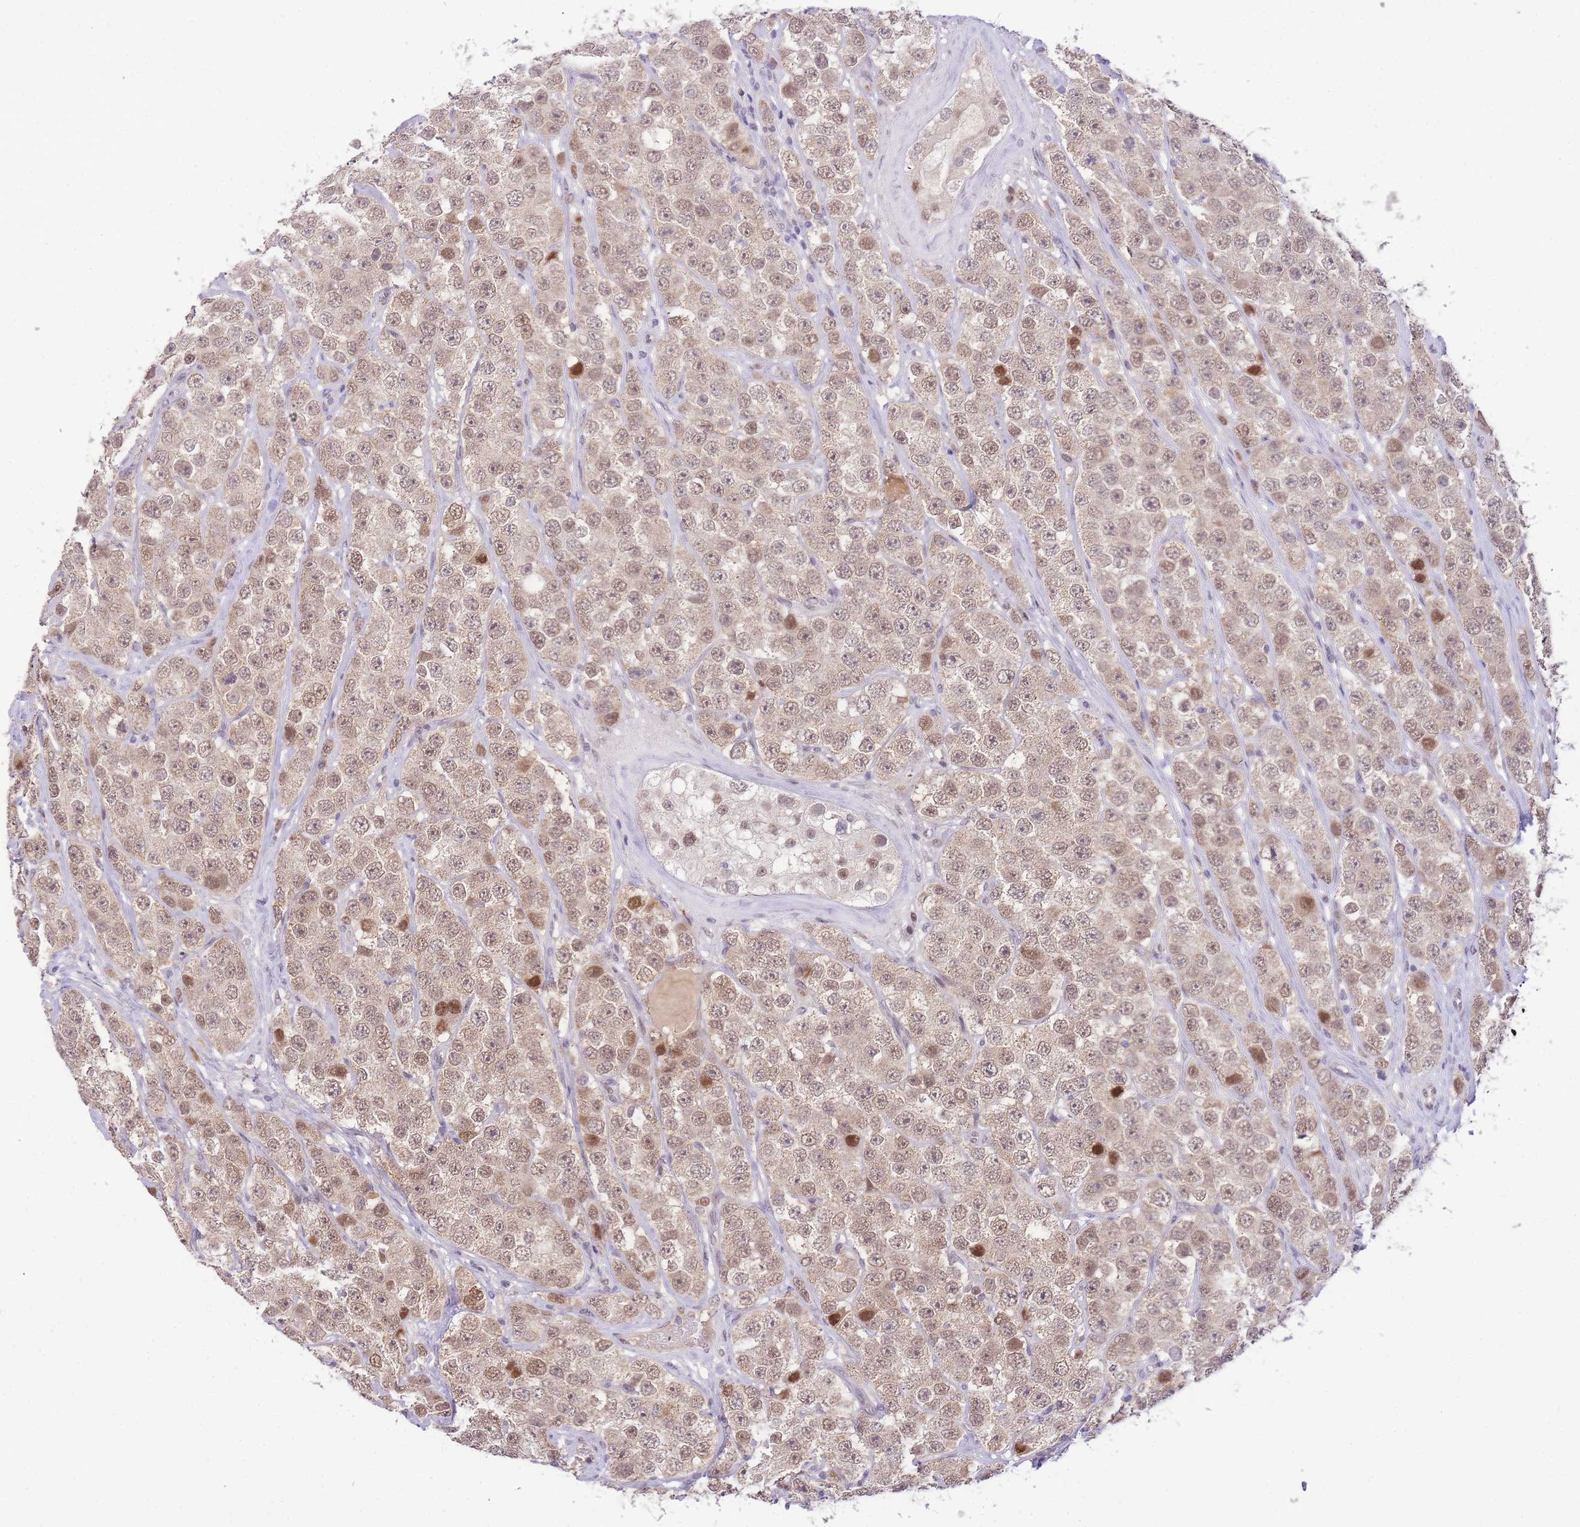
{"staining": {"intensity": "moderate", "quantity": ">75%", "location": "cytoplasmic/membranous,nuclear"}, "tissue": "testis cancer", "cell_type": "Tumor cells", "image_type": "cancer", "snomed": [{"axis": "morphology", "description": "Seminoma, NOS"}, {"axis": "topography", "description": "Testis"}], "caption": "A histopathology image of testis cancer stained for a protein reveals moderate cytoplasmic/membranous and nuclear brown staining in tumor cells. (IHC, brightfield microscopy, high magnification).", "gene": "PUS10", "patient": {"sex": "male", "age": 28}}